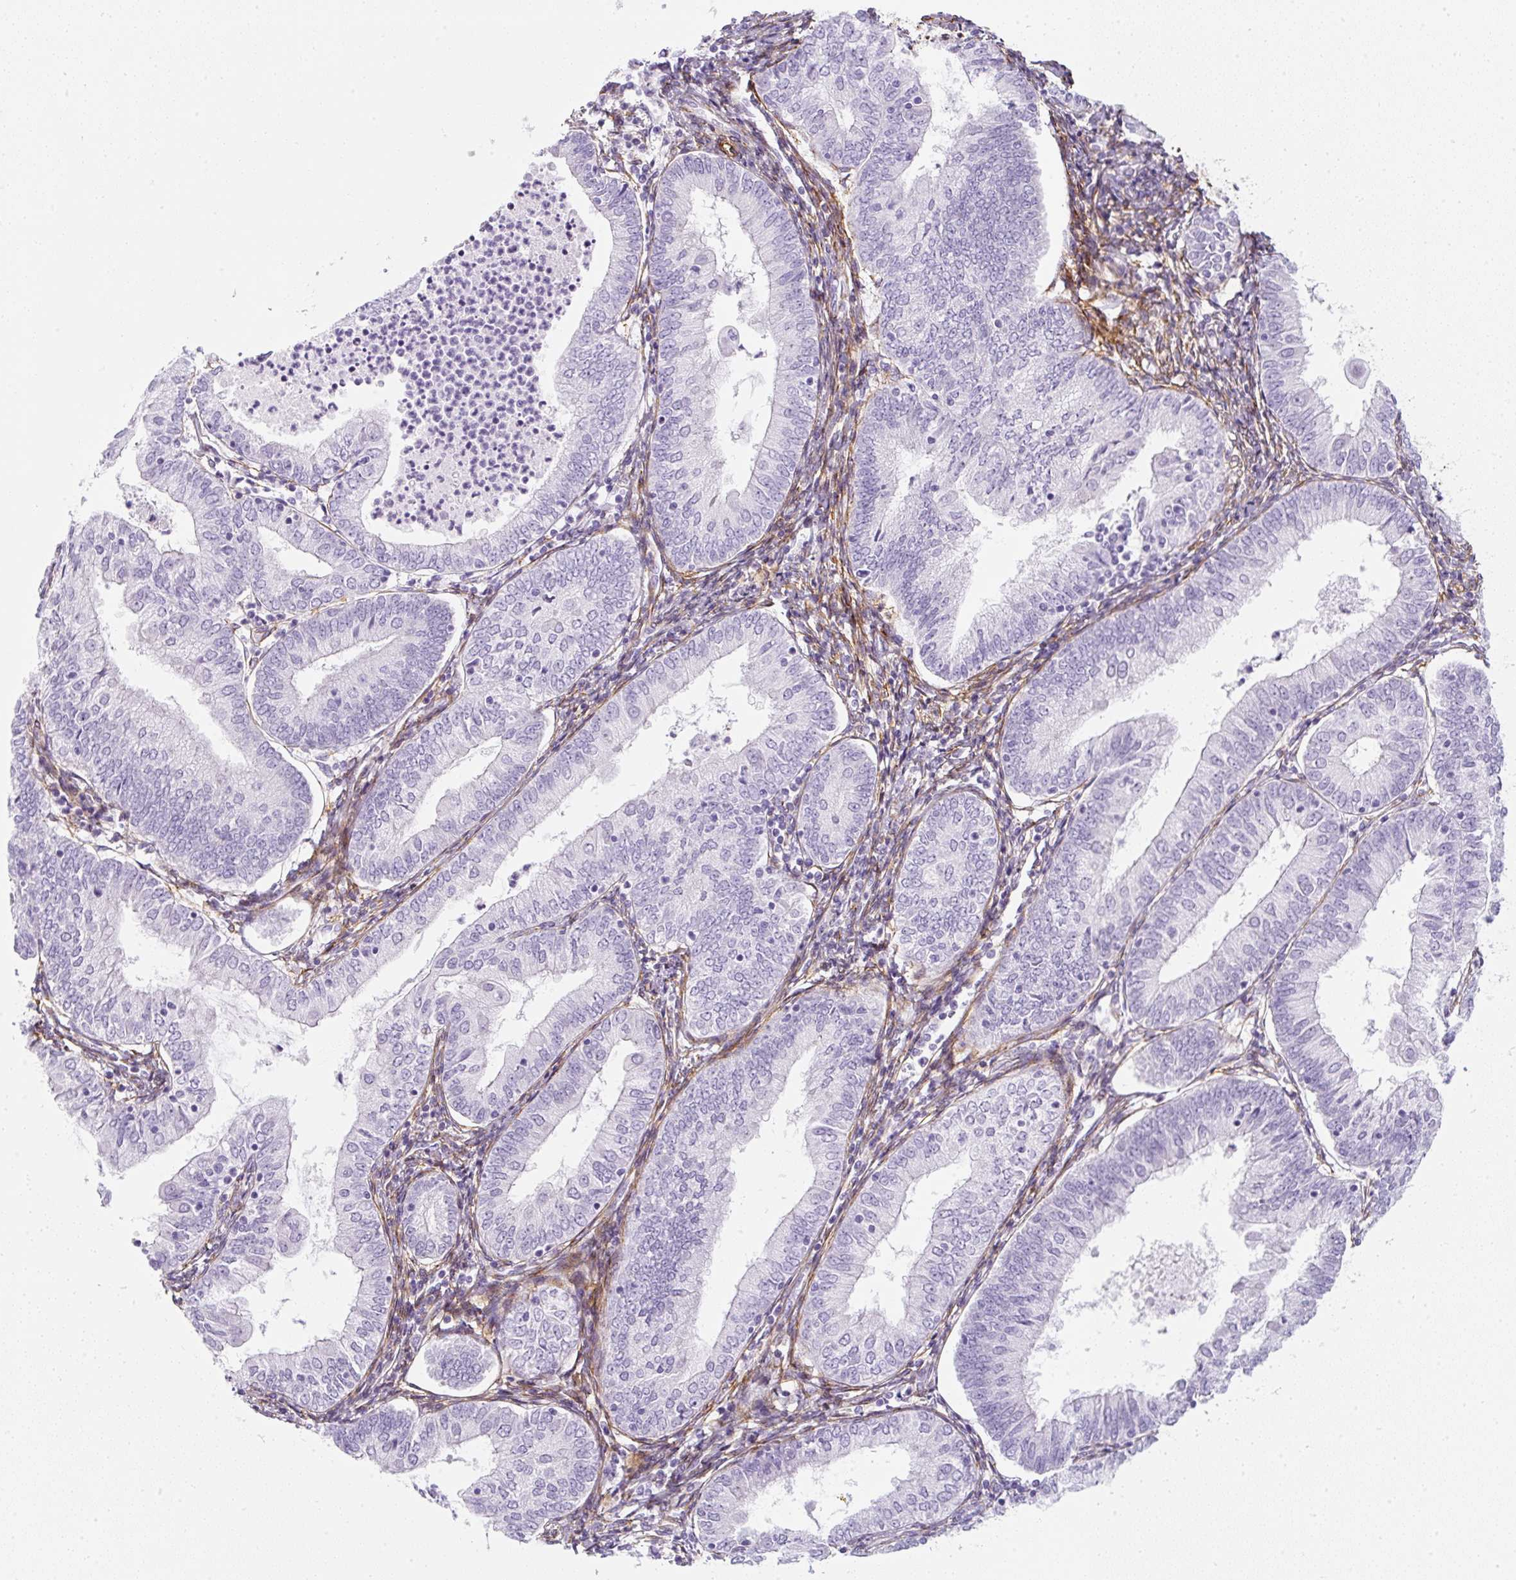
{"staining": {"intensity": "negative", "quantity": "none", "location": "none"}, "tissue": "endometrial cancer", "cell_type": "Tumor cells", "image_type": "cancer", "snomed": [{"axis": "morphology", "description": "Adenocarcinoma, NOS"}, {"axis": "topography", "description": "Endometrium"}], "caption": "Endometrial cancer was stained to show a protein in brown. There is no significant staining in tumor cells. (Immunohistochemistry, brightfield microscopy, high magnification).", "gene": "CAVIN3", "patient": {"sex": "female", "age": 55}}